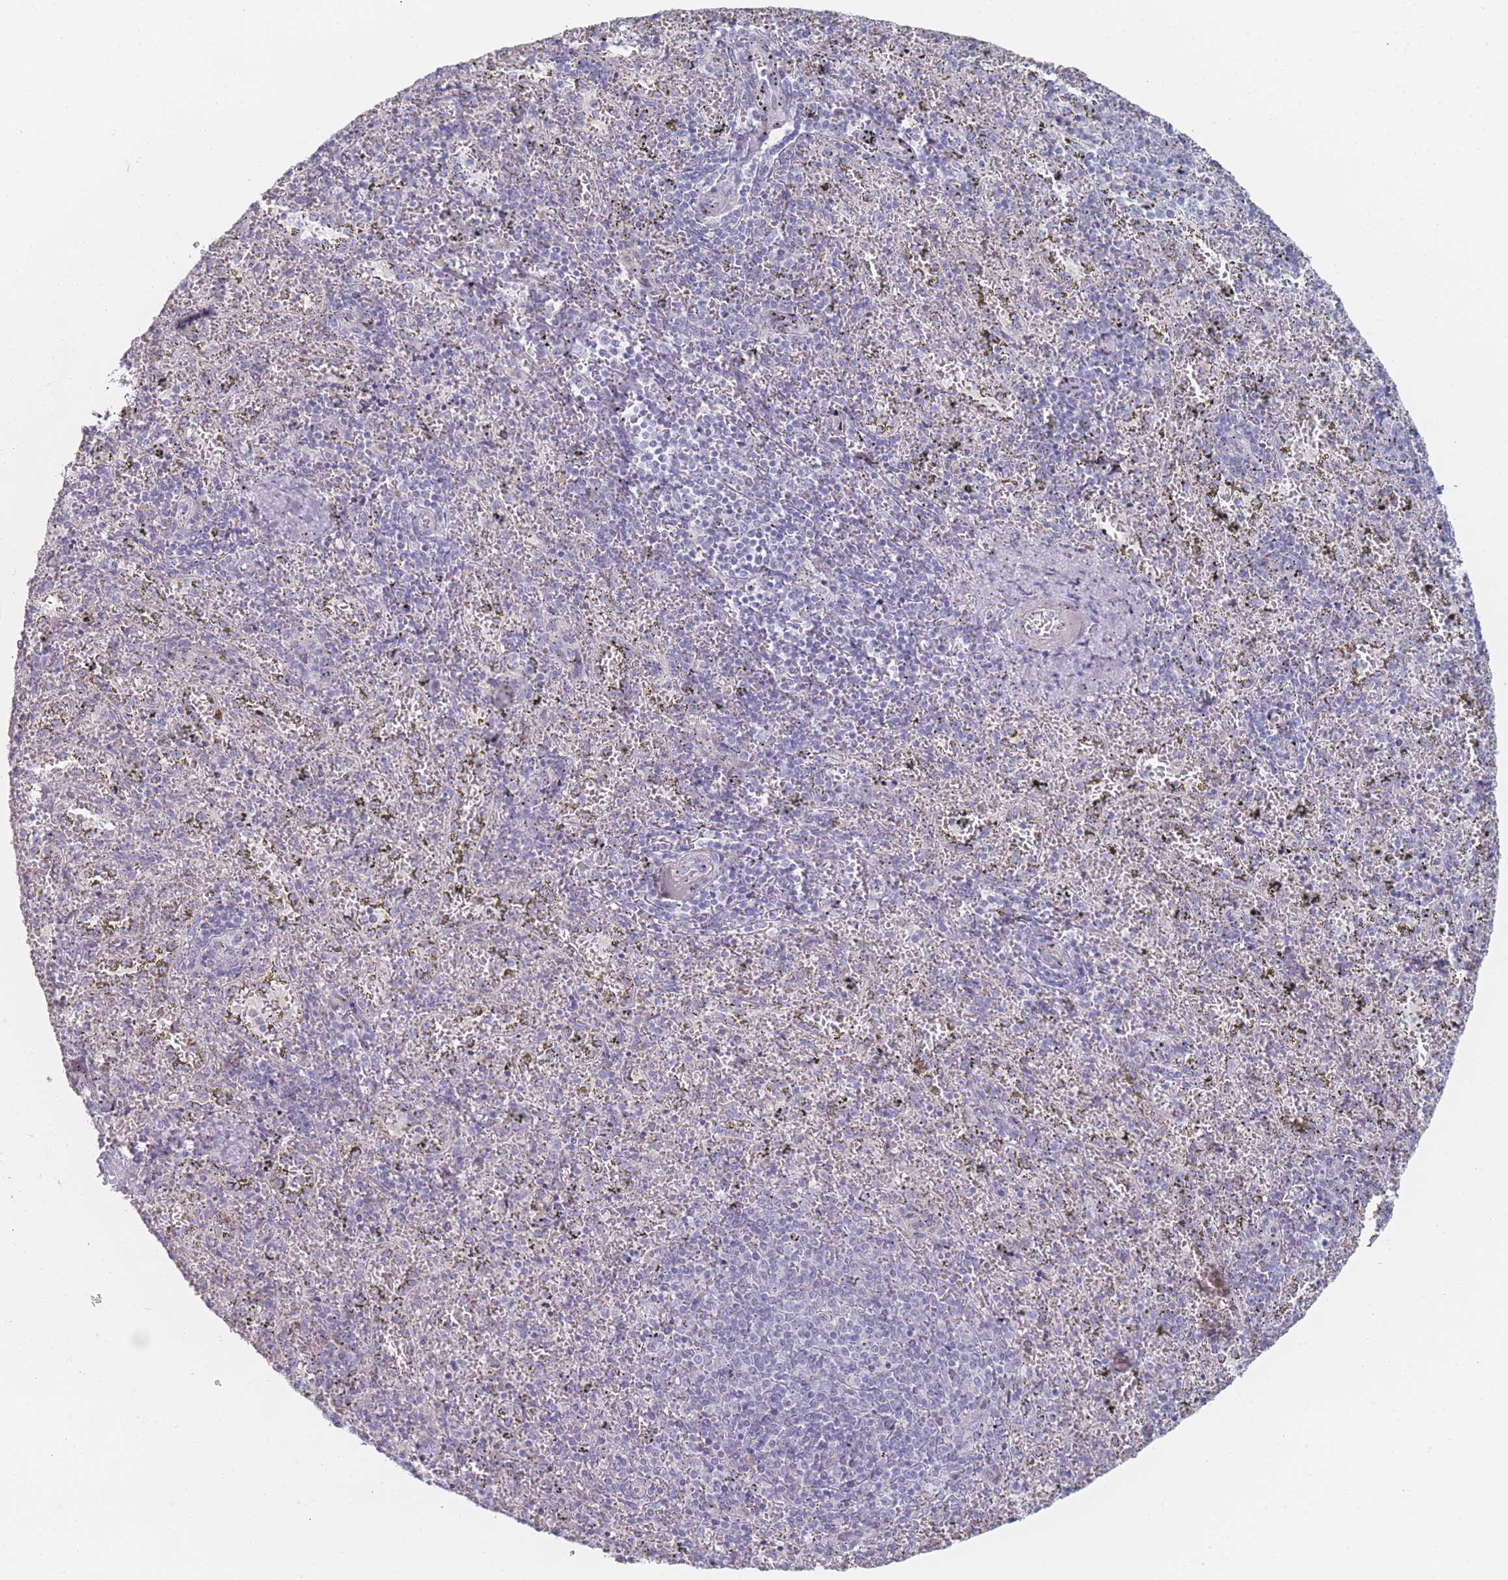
{"staining": {"intensity": "negative", "quantity": "none", "location": "none"}, "tissue": "spleen", "cell_type": "Cells in red pulp", "image_type": "normal", "snomed": [{"axis": "morphology", "description": "Normal tissue, NOS"}, {"axis": "topography", "description": "Spleen"}], "caption": "Normal spleen was stained to show a protein in brown. There is no significant staining in cells in red pulp. (Immunohistochemistry, brightfield microscopy, high magnification).", "gene": "RNF4", "patient": {"sex": "male", "age": 11}}